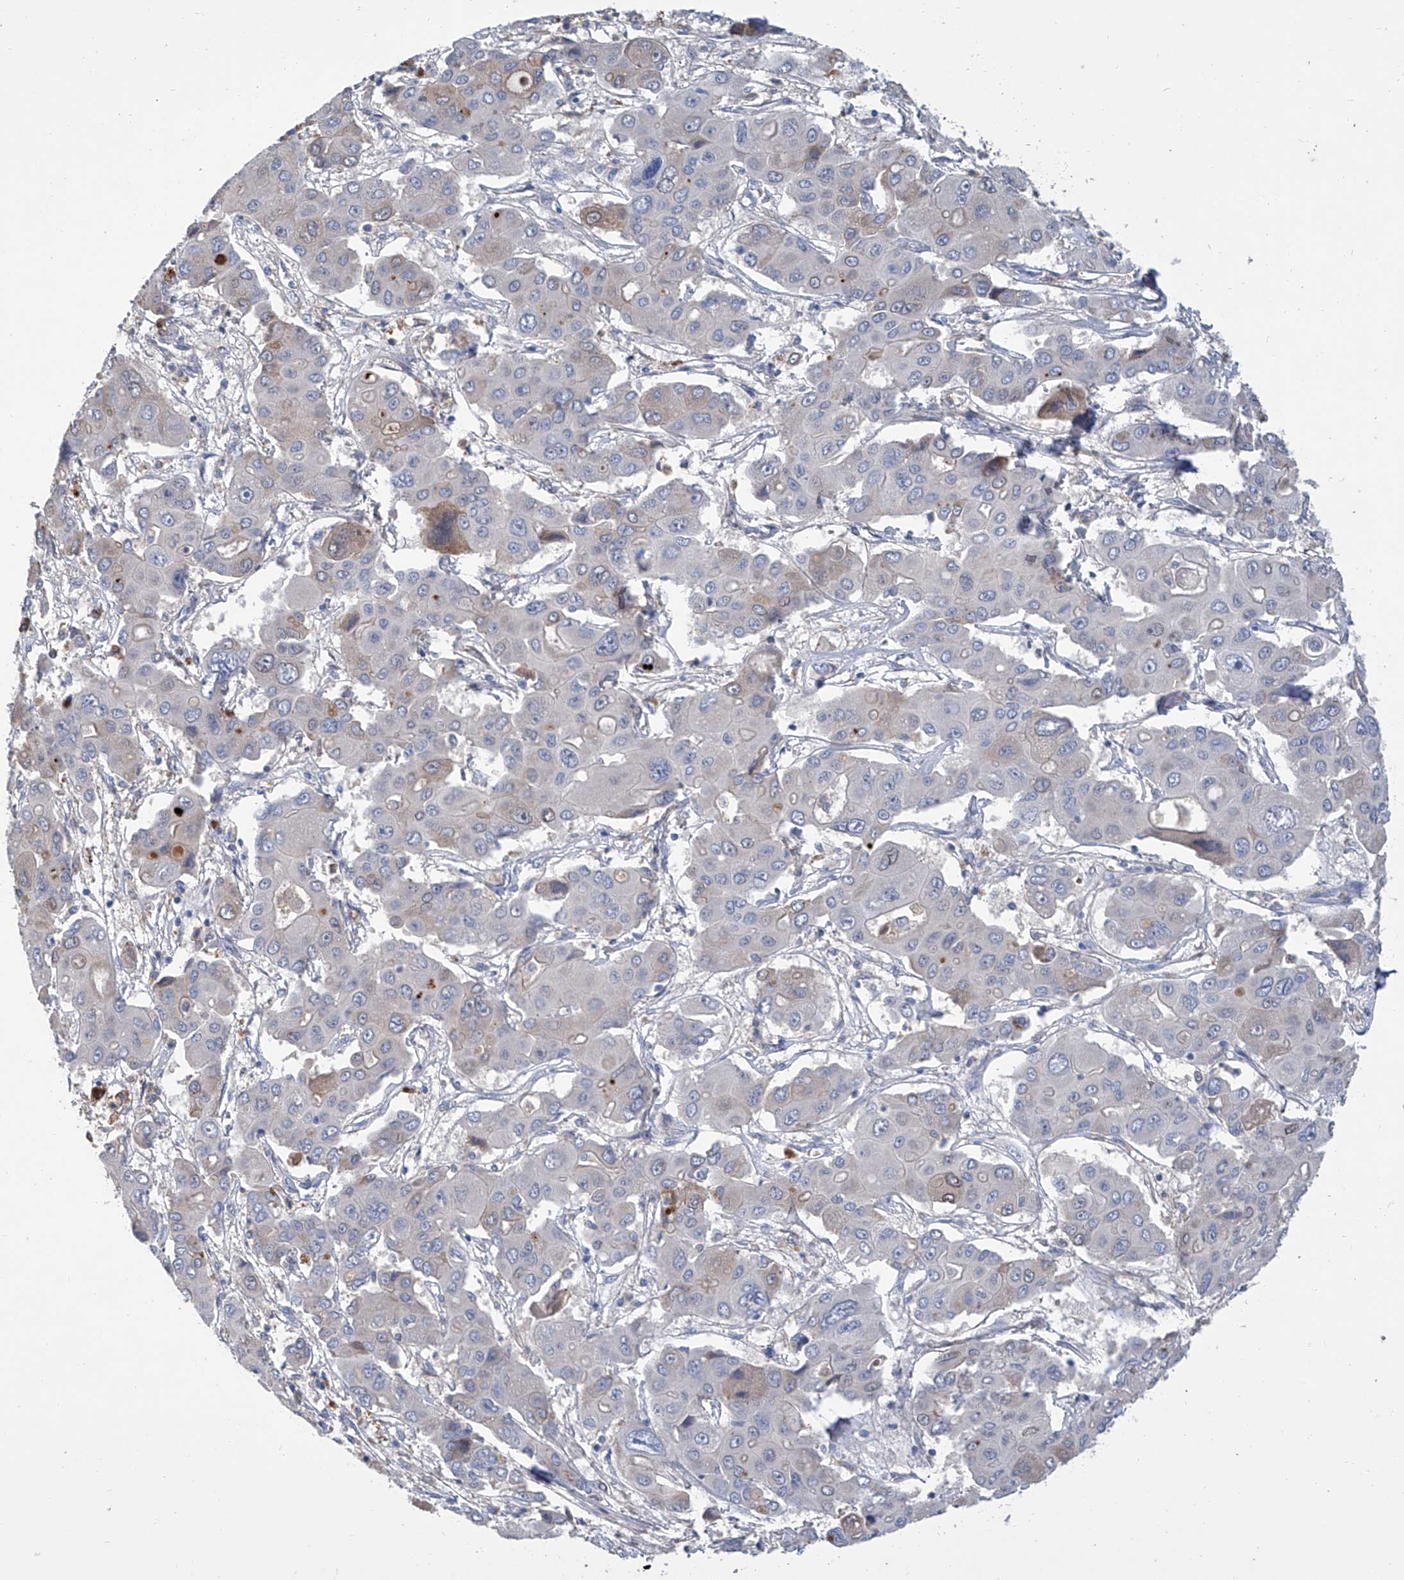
{"staining": {"intensity": "weak", "quantity": "<25%", "location": "cytoplasmic/membranous"}, "tissue": "liver cancer", "cell_type": "Tumor cells", "image_type": "cancer", "snomed": [{"axis": "morphology", "description": "Cholangiocarcinoma"}, {"axis": "topography", "description": "Liver"}], "caption": "Immunohistochemical staining of human liver cancer demonstrates no significant positivity in tumor cells.", "gene": "GPT", "patient": {"sex": "male", "age": 67}}